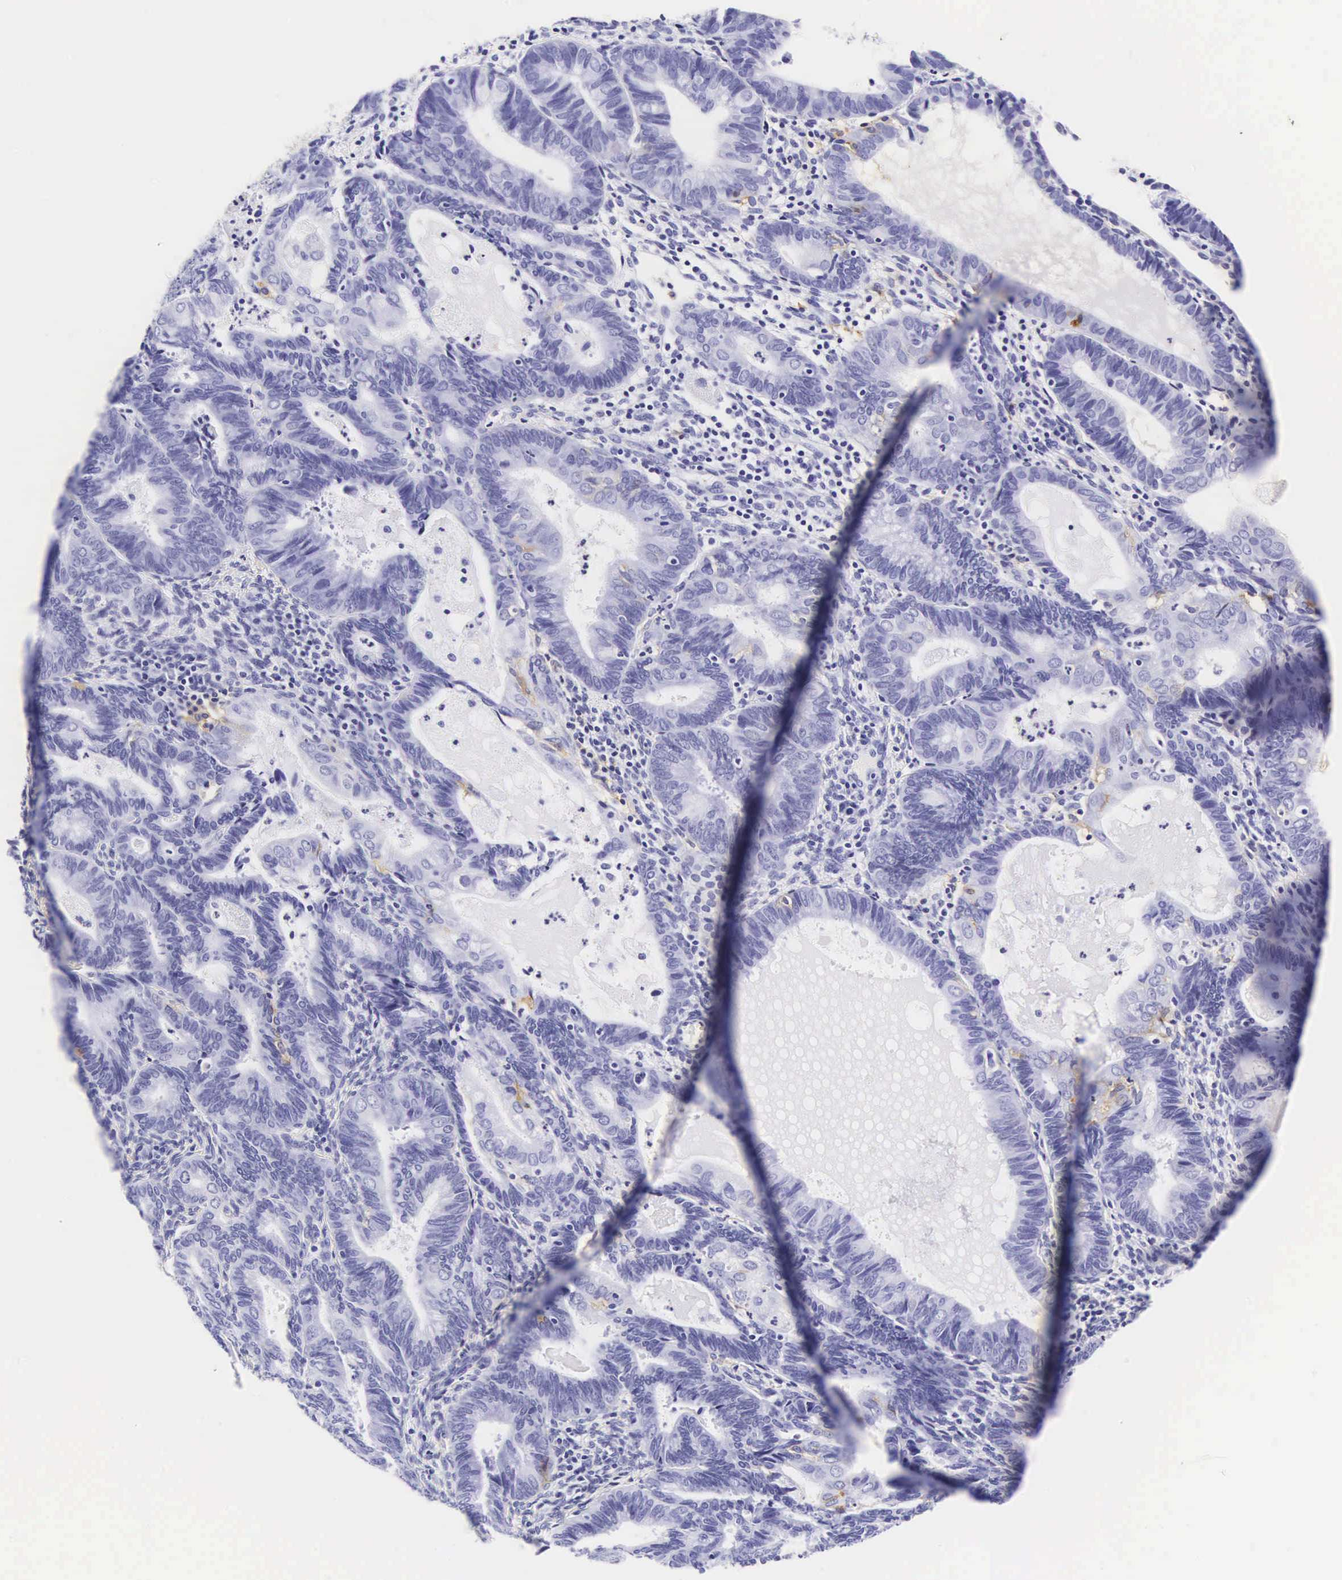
{"staining": {"intensity": "negative", "quantity": "none", "location": "none"}, "tissue": "endometrial cancer", "cell_type": "Tumor cells", "image_type": "cancer", "snomed": [{"axis": "morphology", "description": "Adenocarcinoma, NOS"}, {"axis": "topography", "description": "Endometrium"}], "caption": "A high-resolution image shows IHC staining of endometrial cancer, which shows no significant expression in tumor cells.", "gene": "CD1A", "patient": {"sex": "female", "age": 63}}